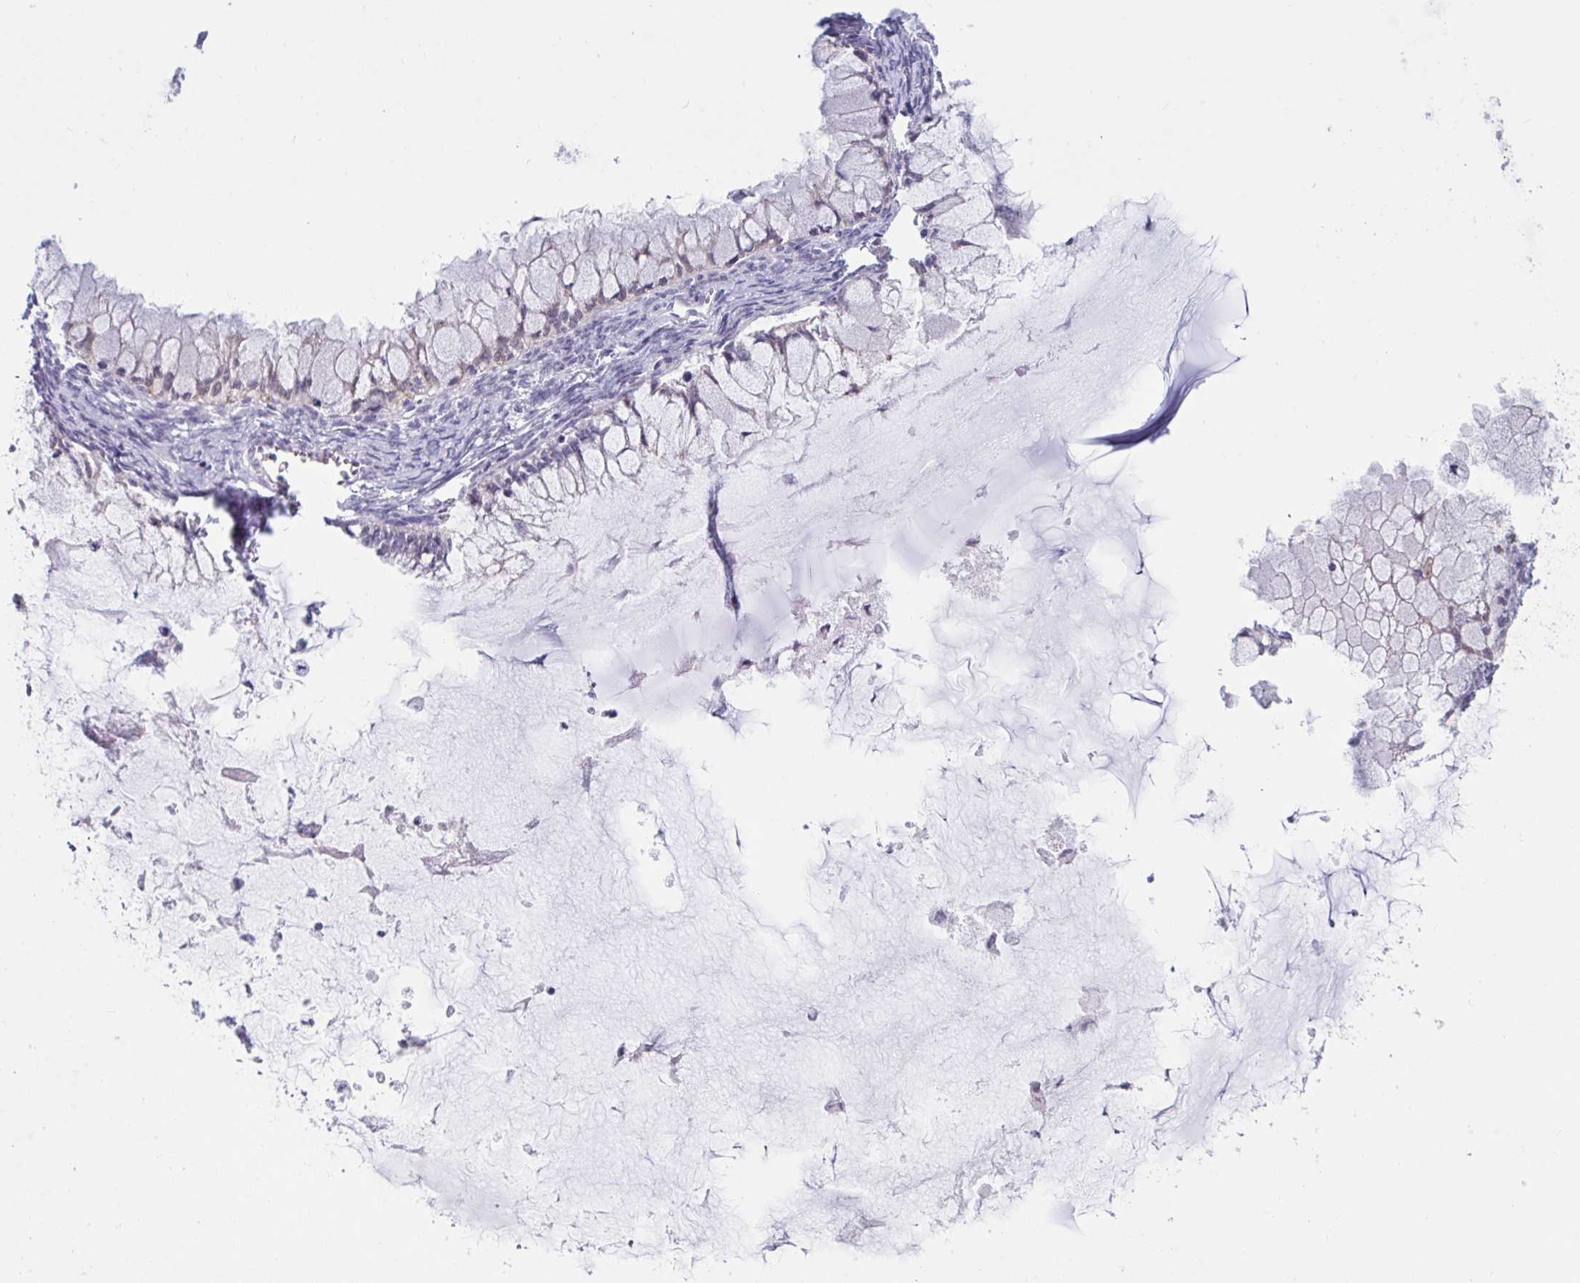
{"staining": {"intensity": "negative", "quantity": "none", "location": "none"}, "tissue": "ovarian cancer", "cell_type": "Tumor cells", "image_type": "cancer", "snomed": [{"axis": "morphology", "description": "Cystadenocarcinoma, mucinous, NOS"}, {"axis": "topography", "description": "Ovary"}], "caption": "Immunohistochemistry photomicrograph of human ovarian cancer (mucinous cystadenocarcinoma) stained for a protein (brown), which exhibits no expression in tumor cells. (IHC, brightfield microscopy, high magnification).", "gene": "TANK", "patient": {"sex": "female", "age": 34}}